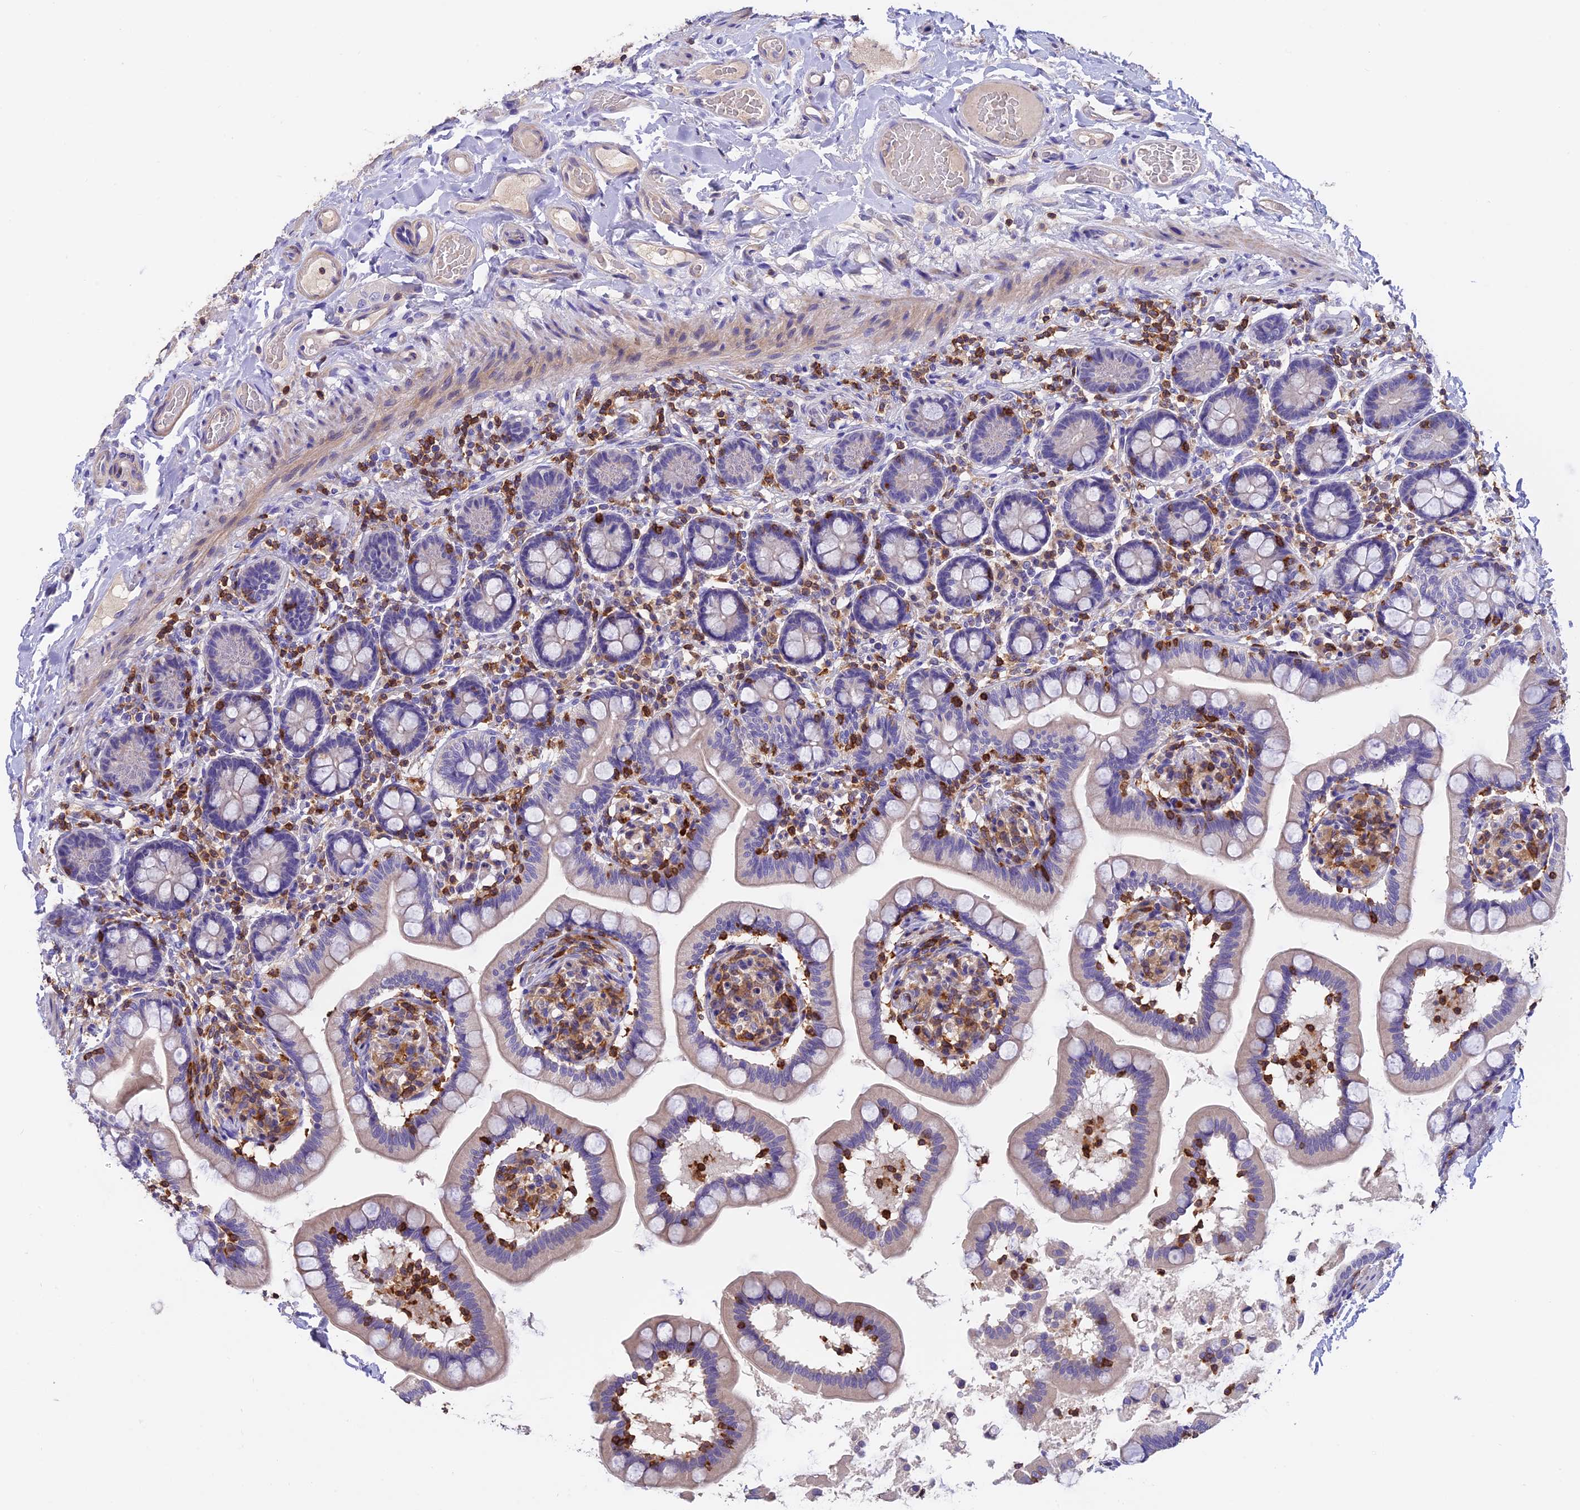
{"staining": {"intensity": "negative", "quantity": "none", "location": "none"}, "tissue": "small intestine", "cell_type": "Glandular cells", "image_type": "normal", "snomed": [{"axis": "morphology", "description": "Normal tissue, NOS"}, {"axis": "topography", "description": "Small intestine"}], "caption": "Immunohistochemistry (IHC) of unremarkable small intestine exhibits no positivity in glandular cells.", "gene": "LPXN", "patient": {"sex": "female", "age": 64}}